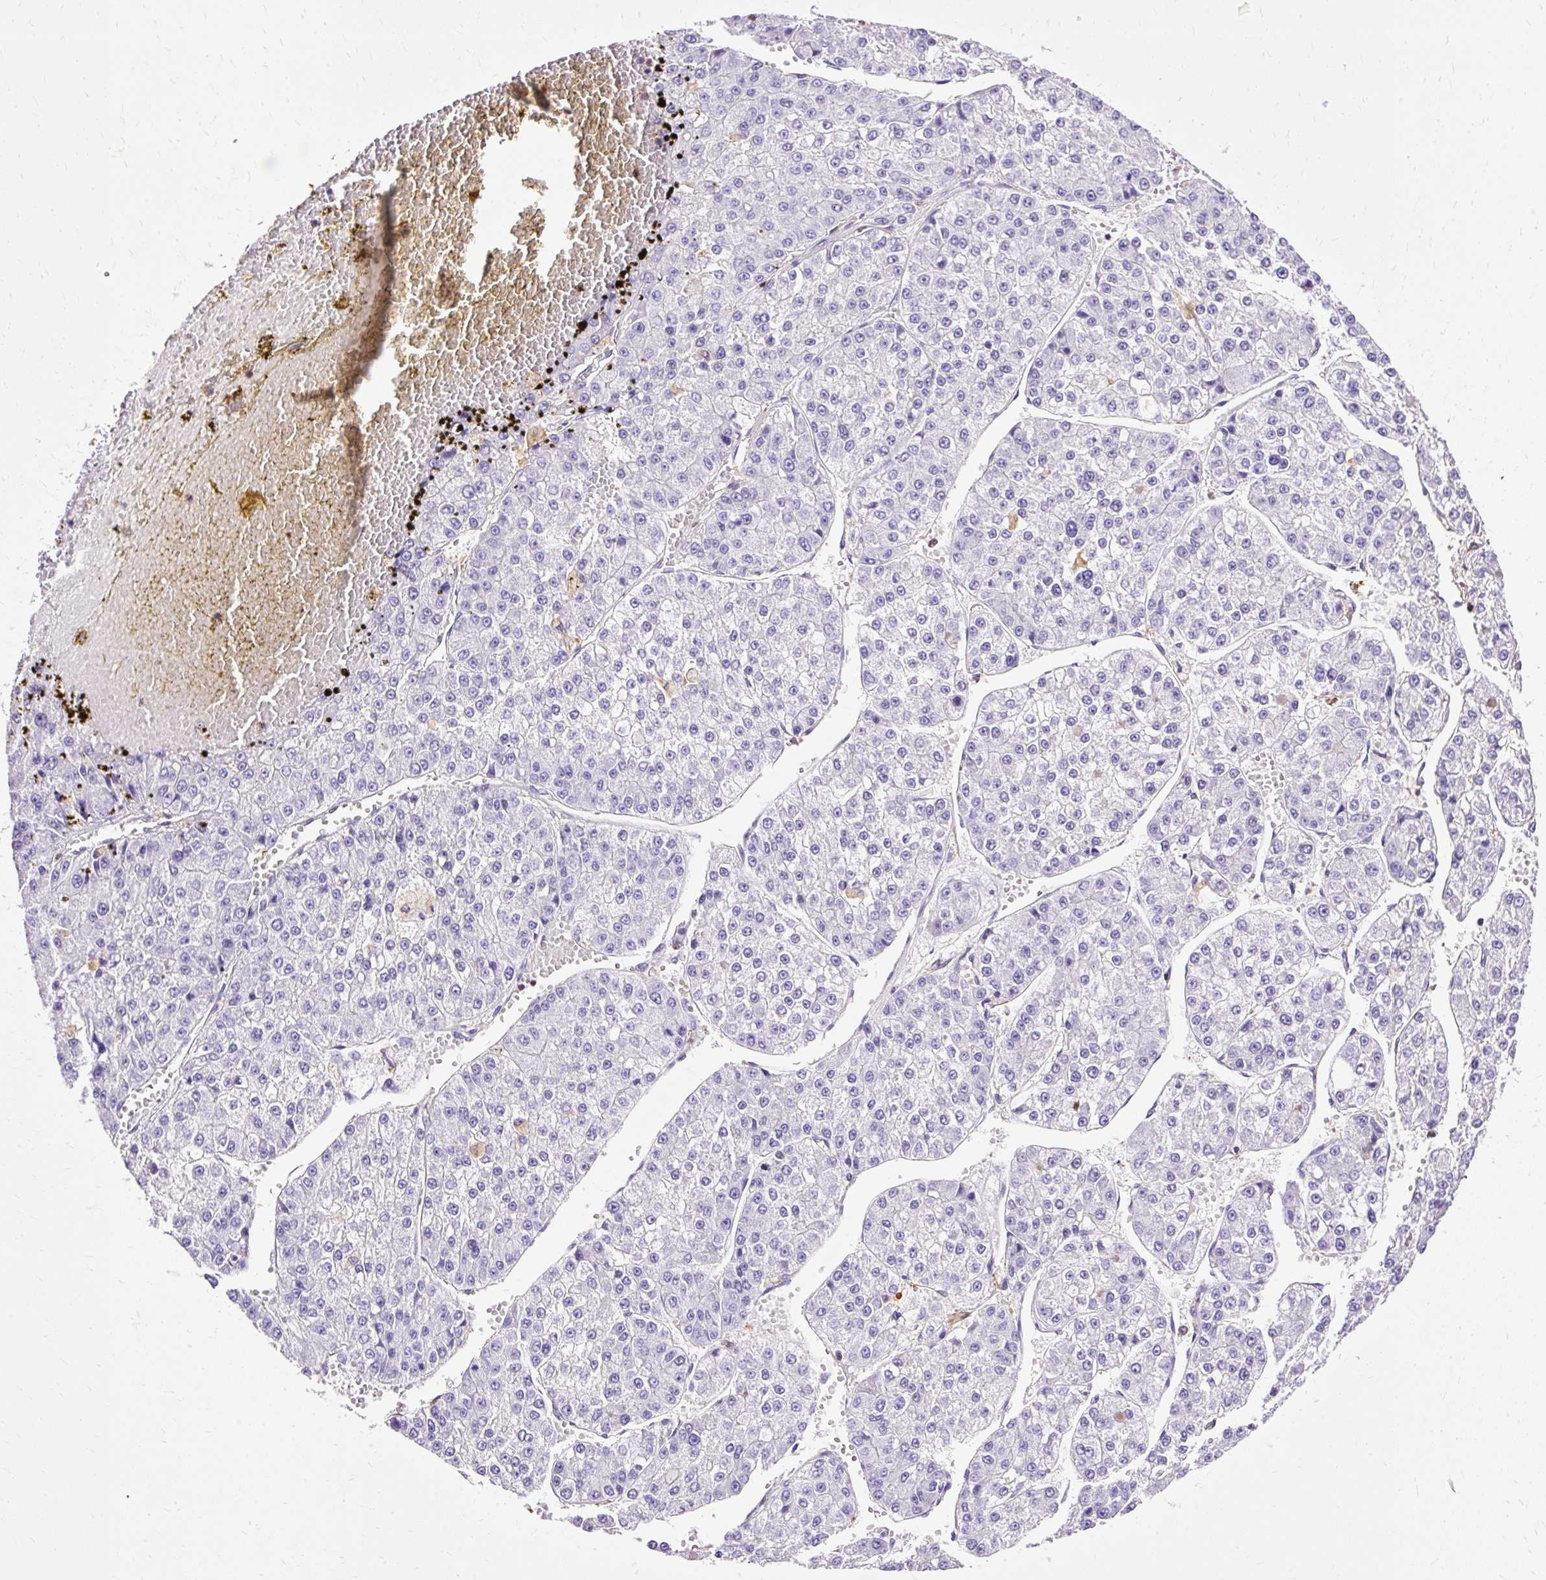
{"staining": {"intensity": "negative", "quantity": "none", "location": "none"}, "tissue": "liver cancer", "cell_type": "Tumor cells", "image_type": "cancer", "snomed": [{"axis": "morphology", "description": "Carcinoma, Hepatocellular, NOS"}, {"axis": "topography", "description": "Liver"}], "caption": "This micrograph is of hepatocellular carcinoma (liver) stained with immunohistochemistry to label a protein in brown with the nuclei are counter-stained blue. There is no expression in tumor cells.", "gene": "TWF2", "patient": {"sex": "female", "age": 73}}